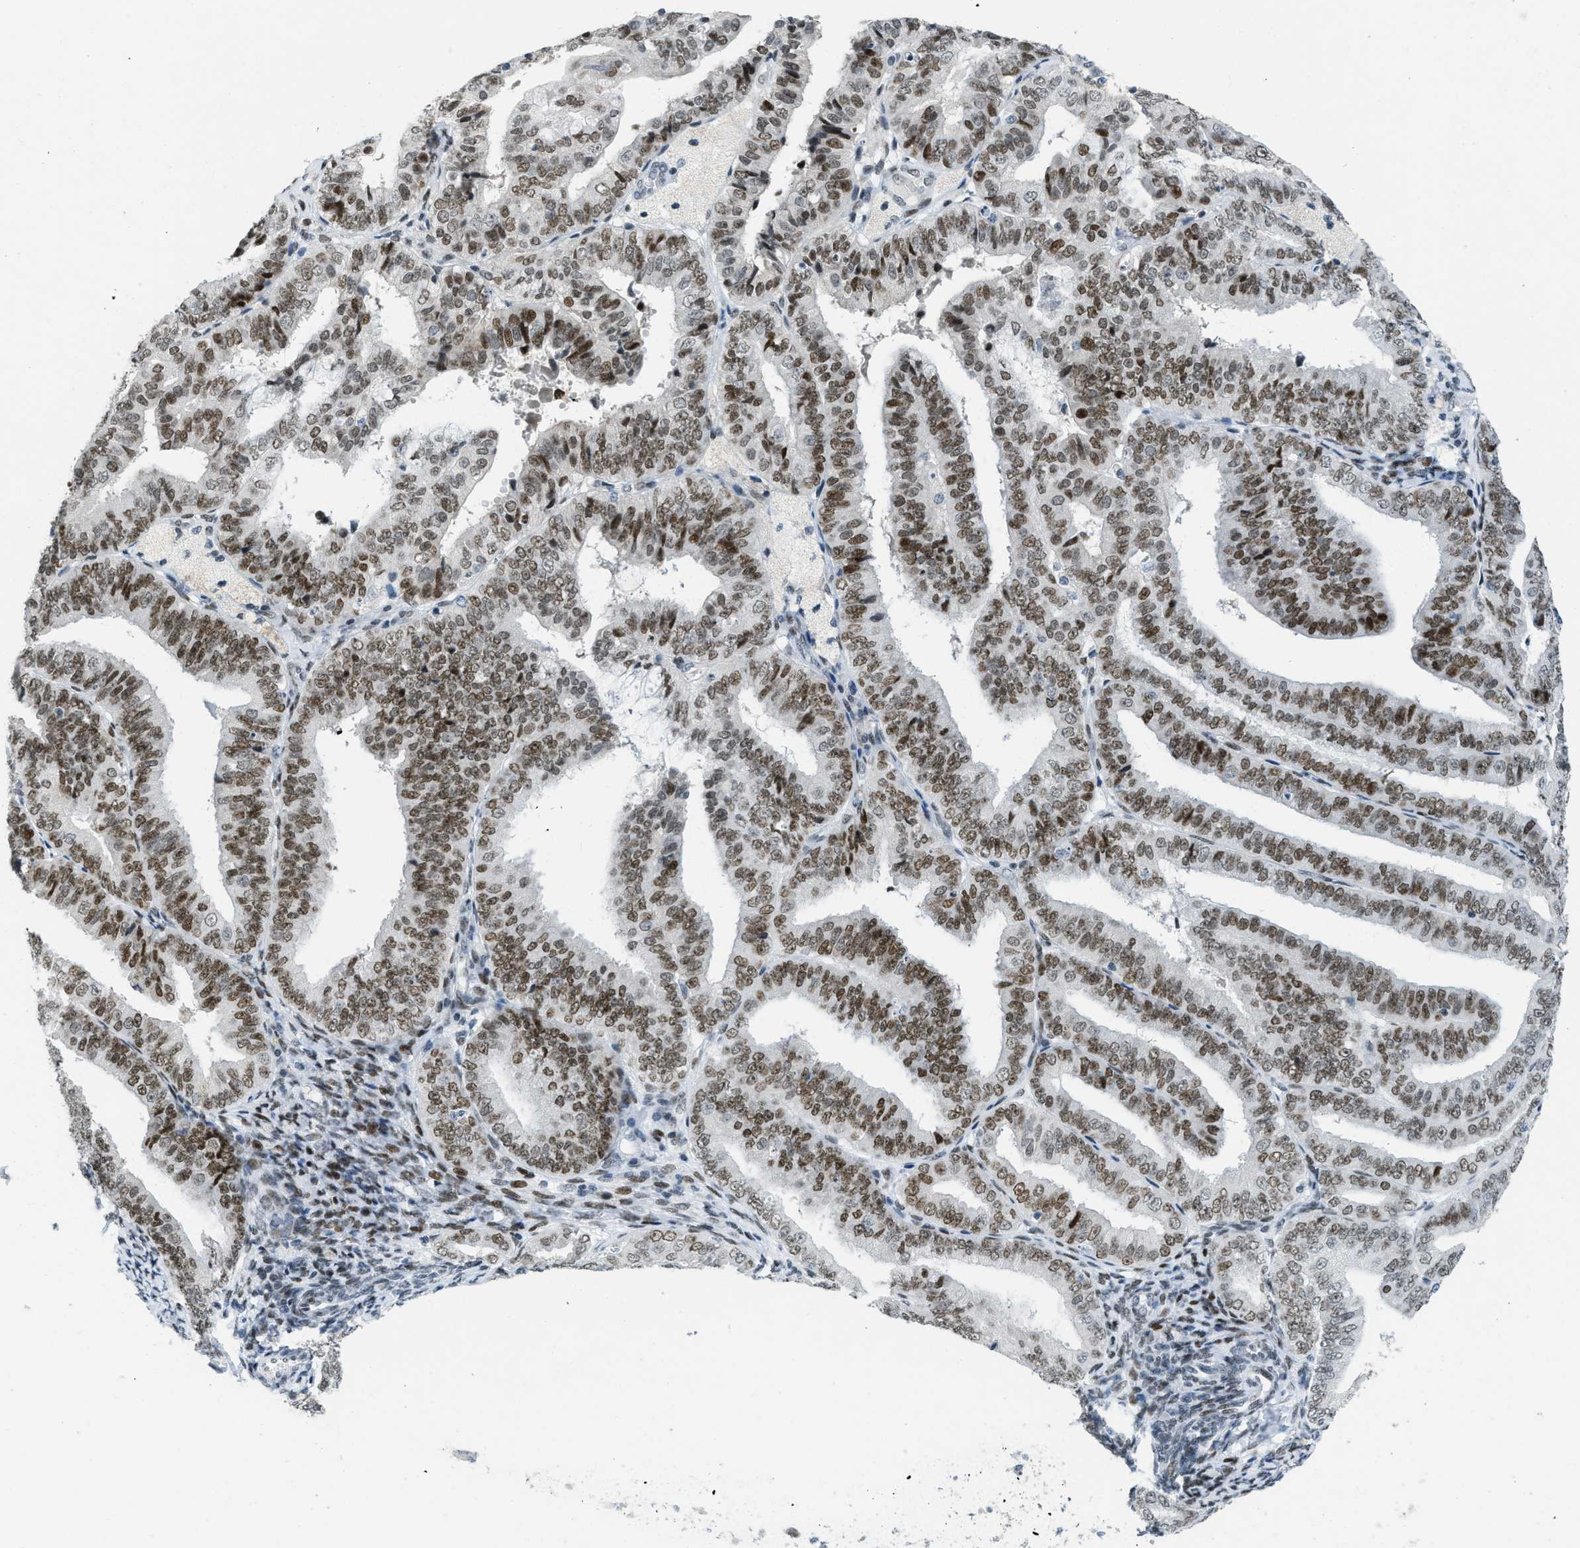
{"staining": {"intensity": "moderate", "quantity": ">75%", "location": "nuclear"}, "tissue": "endometrial cancer", "cell_type": "Tumor cells", "image_type": "cancer", "snomed": [{"axis": "morphology", "description": "Adenocarcinoma, NOS"}, {"axis": "topography", "description": "Endometrium"}], "caption": "An immunohistochemistry (IHC) micrograph of neoplastic tissue is shown. Protein staining in brown highlights moderate nuclear positivity in endometrial adenocarcinoma within tumor cells.", "gene": "PBX1", "patient": {"sex": "female", "age": 63}}